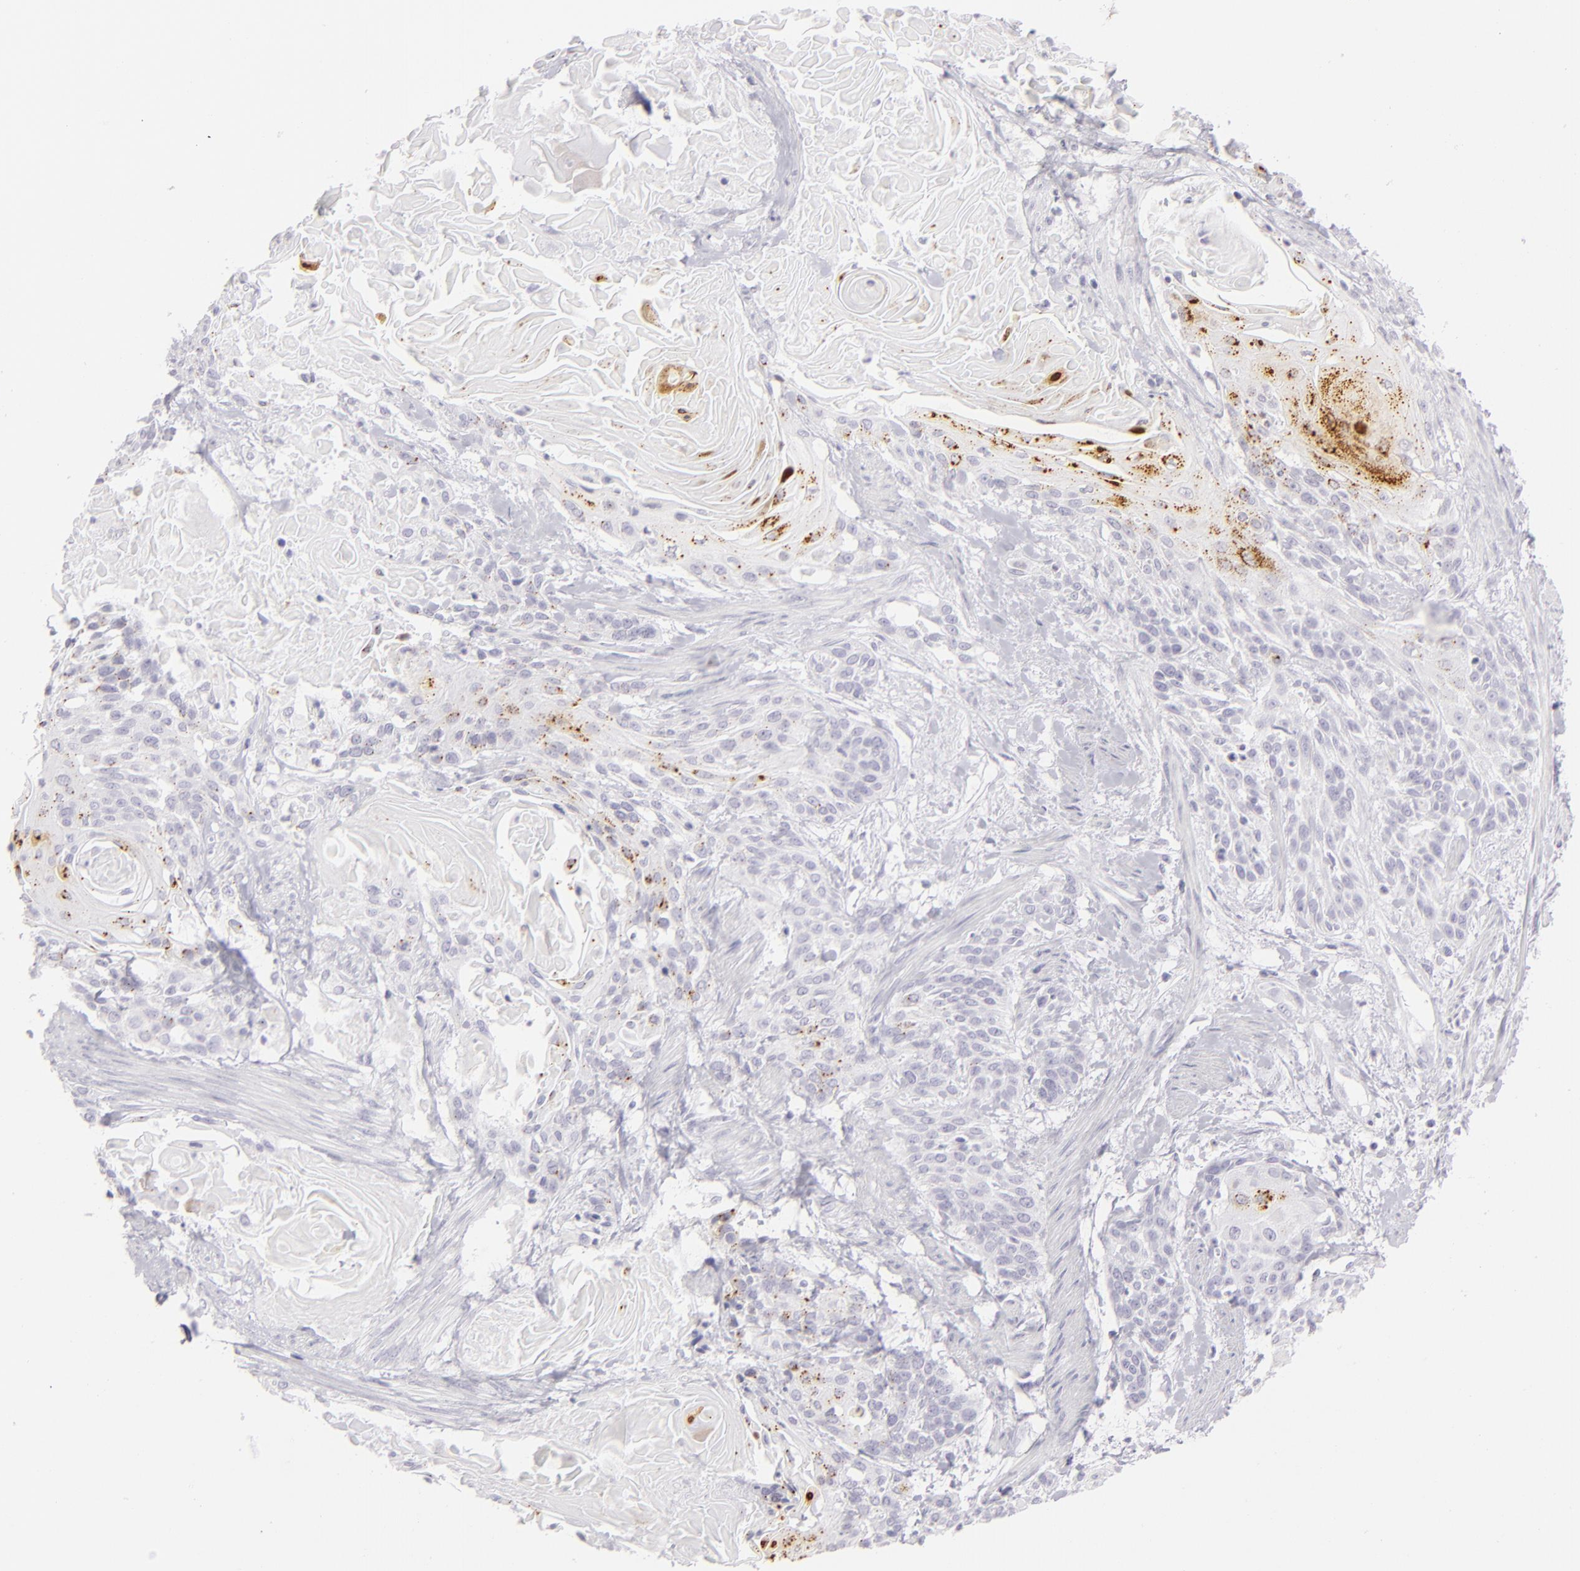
{"staining": {"intensity": "moderate", "quantity": "<25%", "location": "cytoplasmic/membranous"}, "tissue": "cervical cancer", "cell_type": "Tumor cells", "image_type": "cancer", "snomed": [{"axis": "morphology", "description": "Squamous cell carcinoma, NOS"}, {"axis": "topography", "description": "Cervix"}], "caption": "Immunohistochemistry (IHC) (DAB) staining of human cervical cancer (squamous cell carcinoma) demonstrates moderate cytoplasmic/membranous protein positivity in about <25% of tumor cells. The staining was performed using DAB (3,3'-diaminobenzidine), with brown indicating positive protein expression. Nuclei are stained blue with hematoxylin.", "gene": "FLG", "patient": {"sex": "female", "age": 57}}